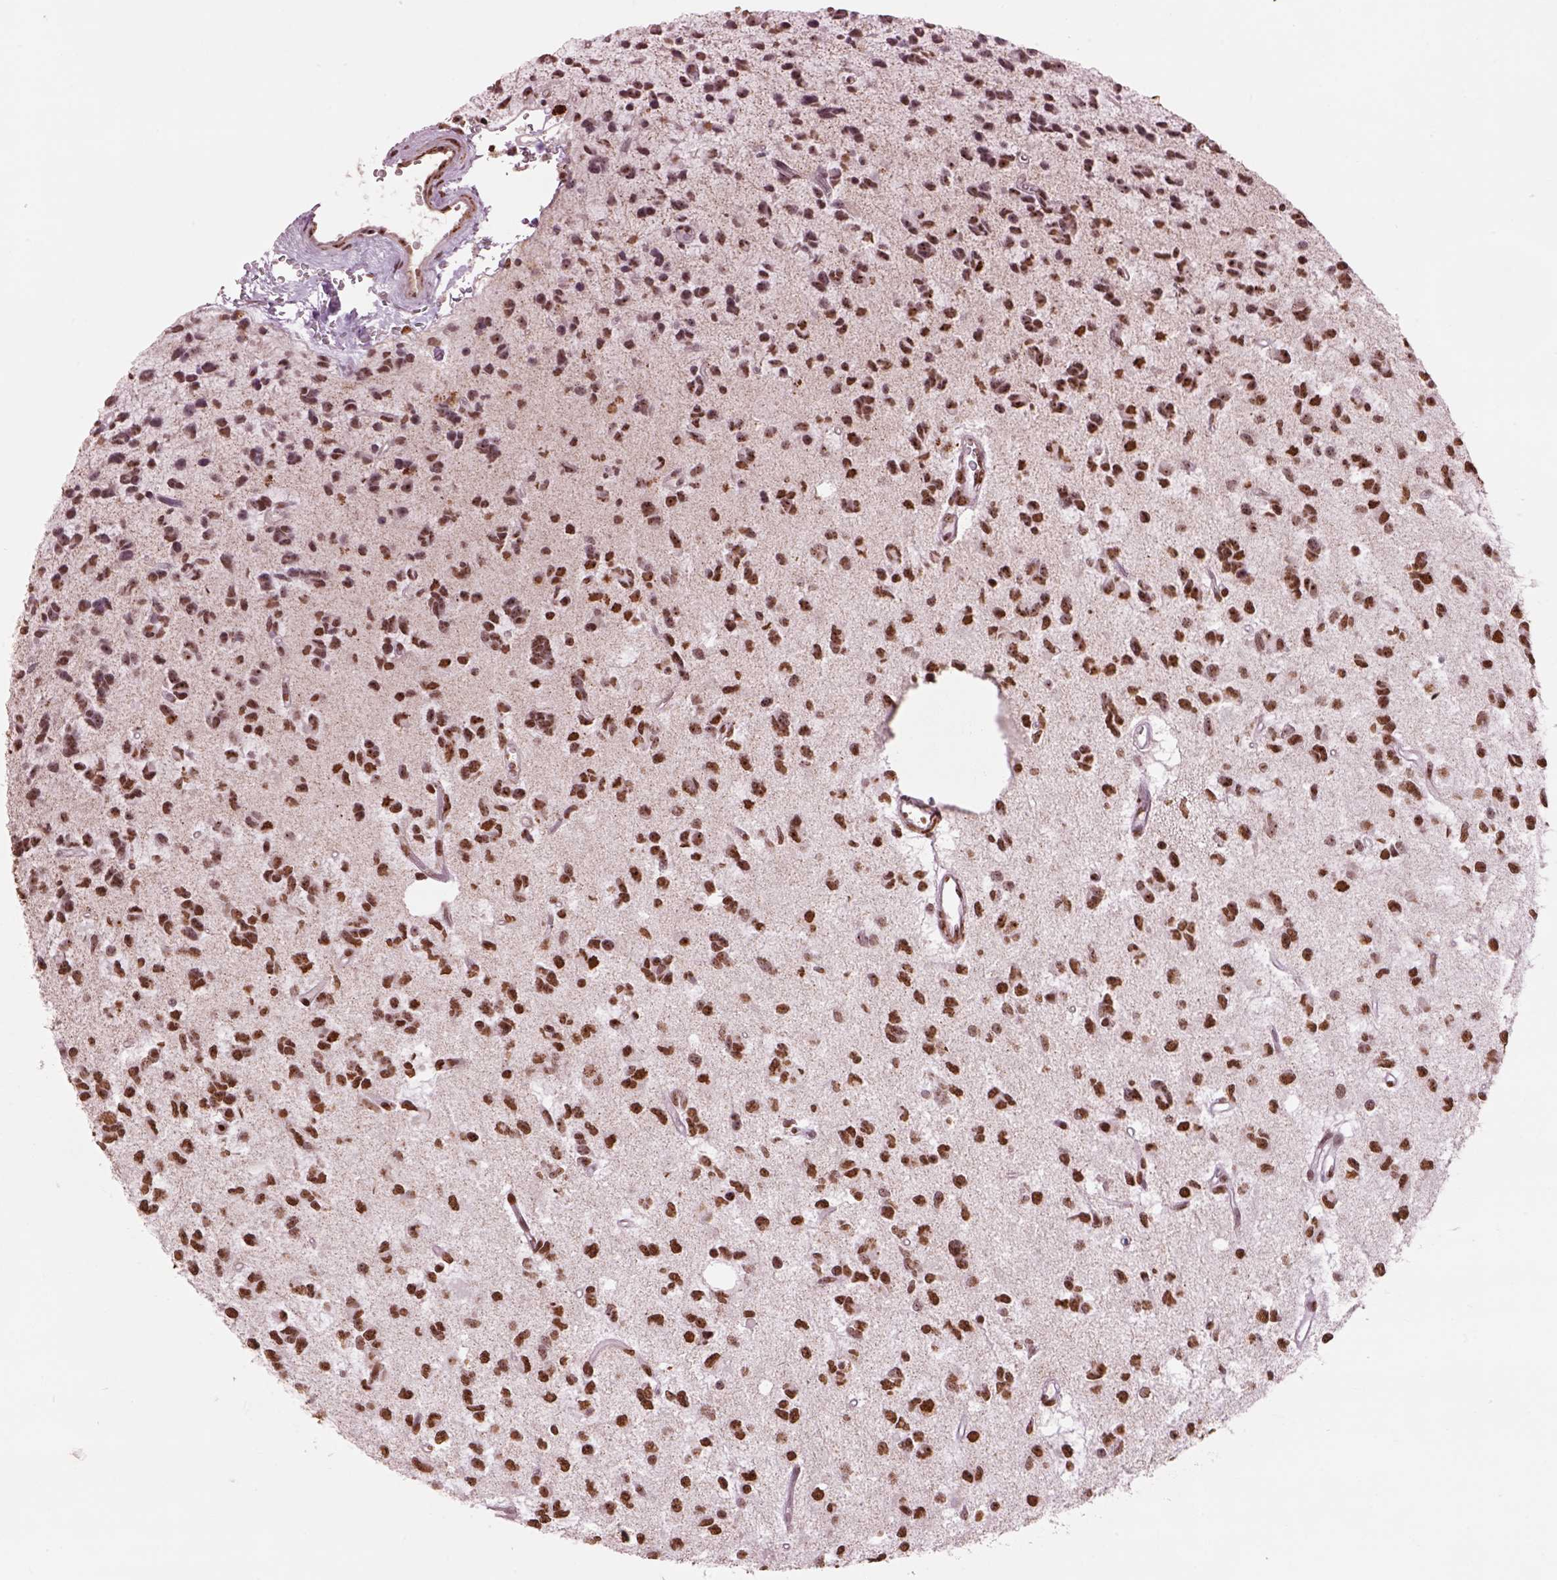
{"staining": {"intensity": "strong", "quantity": ">75%", "location": "nuclear"}, "tissue": "glioma", "cell_type": "Tumor cells", "image_type": "cancer", "snomed": [{"axis": "morphology", "description": "Glioma, malignant, Low grade"}, {"axis": "topography", "description": "Brain"}], "caption": "Brown immunohistochemical staining in human glioma reveals strong nuclear staining in about >75% of tumor cells. (Brightfield microscopy of DAB IHC at high magnification).", "gene": "DDX3X", "patient": {"sex": "female", "age": 45}}